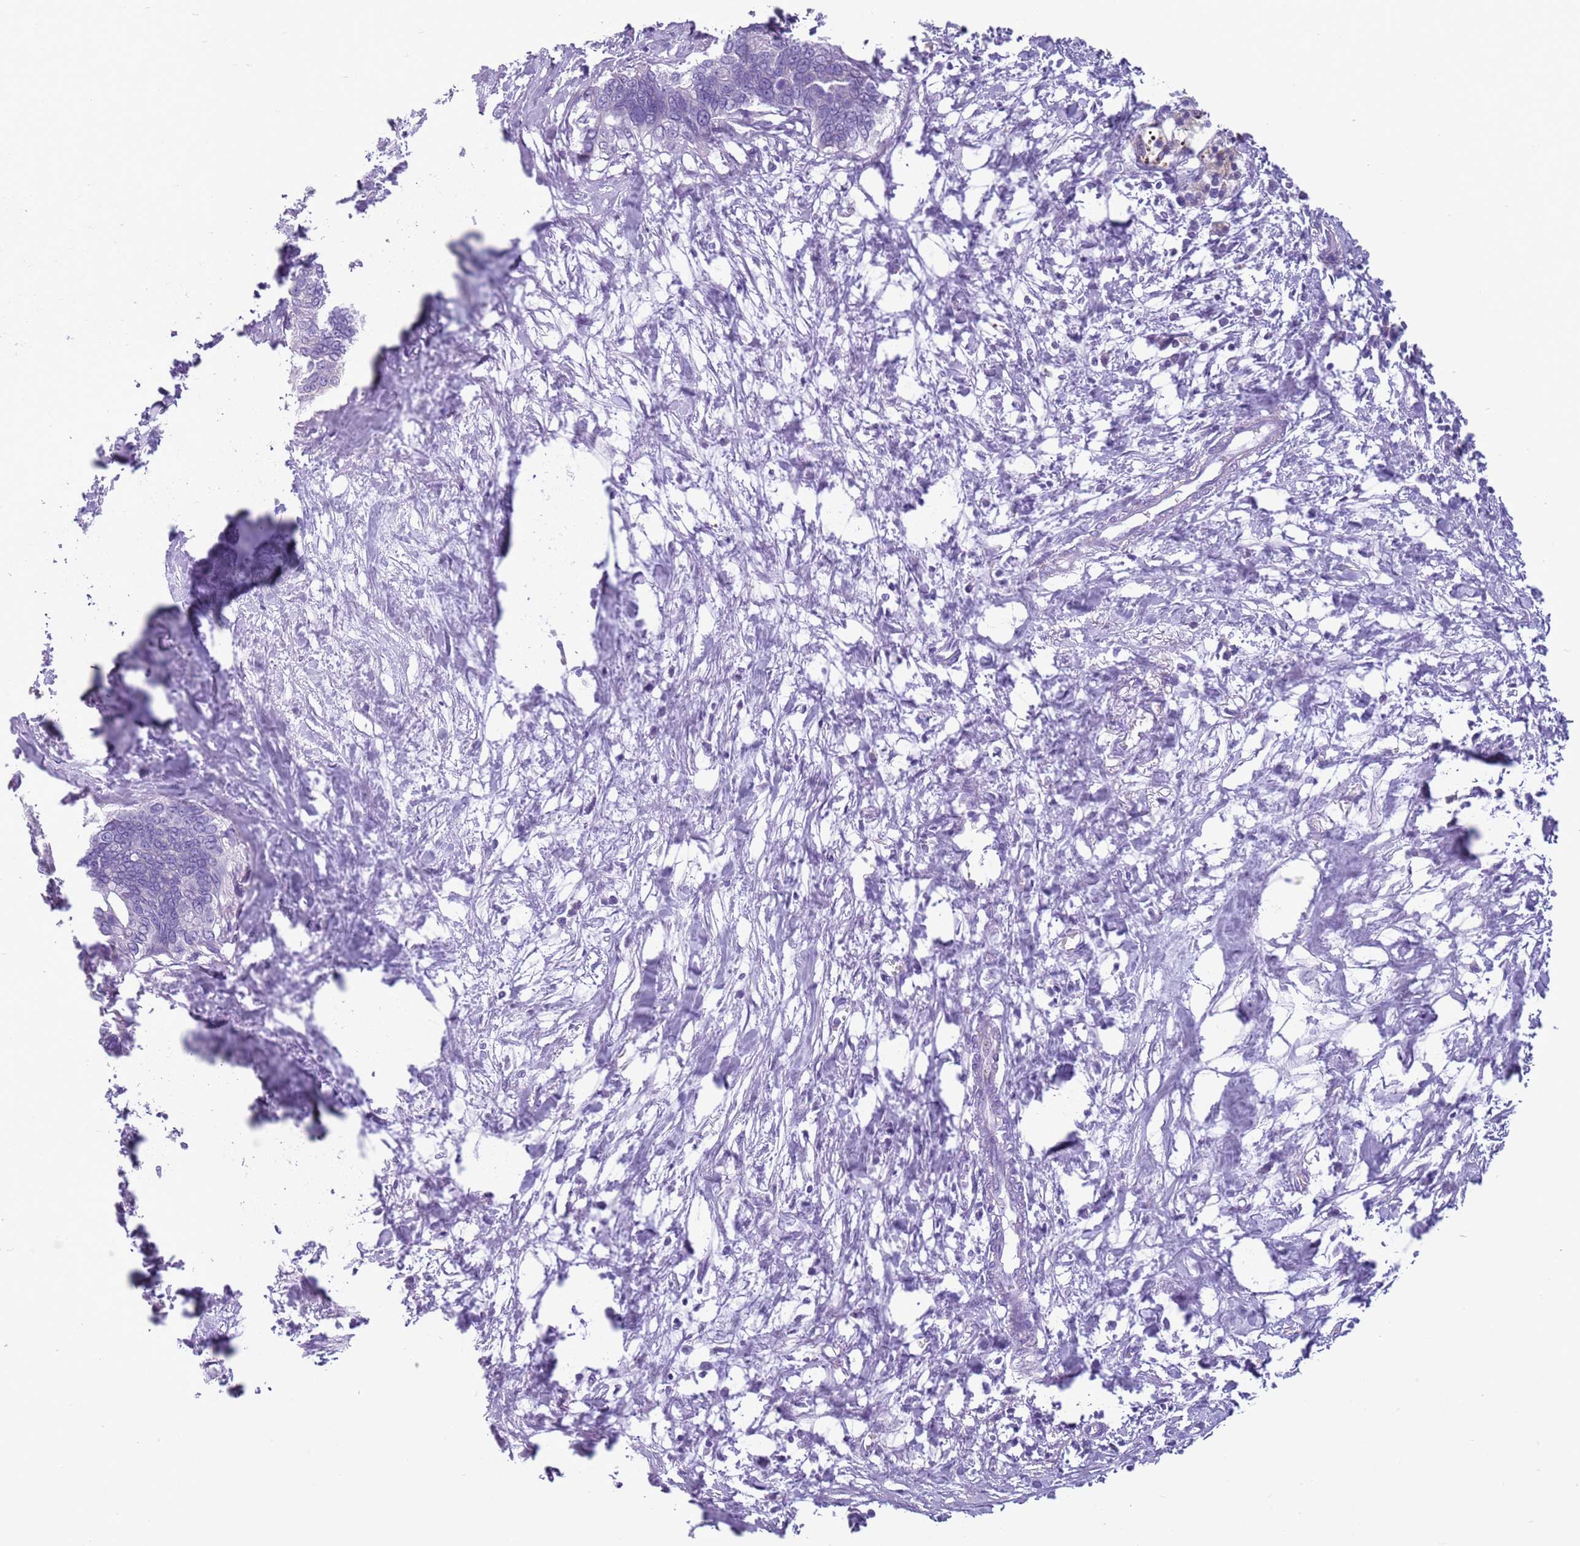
{"staining": {"intensity": "negative", "quantity": "none", "location": "none"}, "tissue": "pancreatic cancer", "cell_type": "Tumor cells", "image_type": "cancer", "snomed": [{"axis": "morphology", "description": "Adenocarcinoma, NOS"}, {"axis": "topography", "description": "Pancreas"}], "caption": "Immunohistochemistry of pancreatic adenocarcinoma exhibits no staining in tumor cells.", "gene": "HYOU1", "patient": {"sex": "female", "age": 83}}